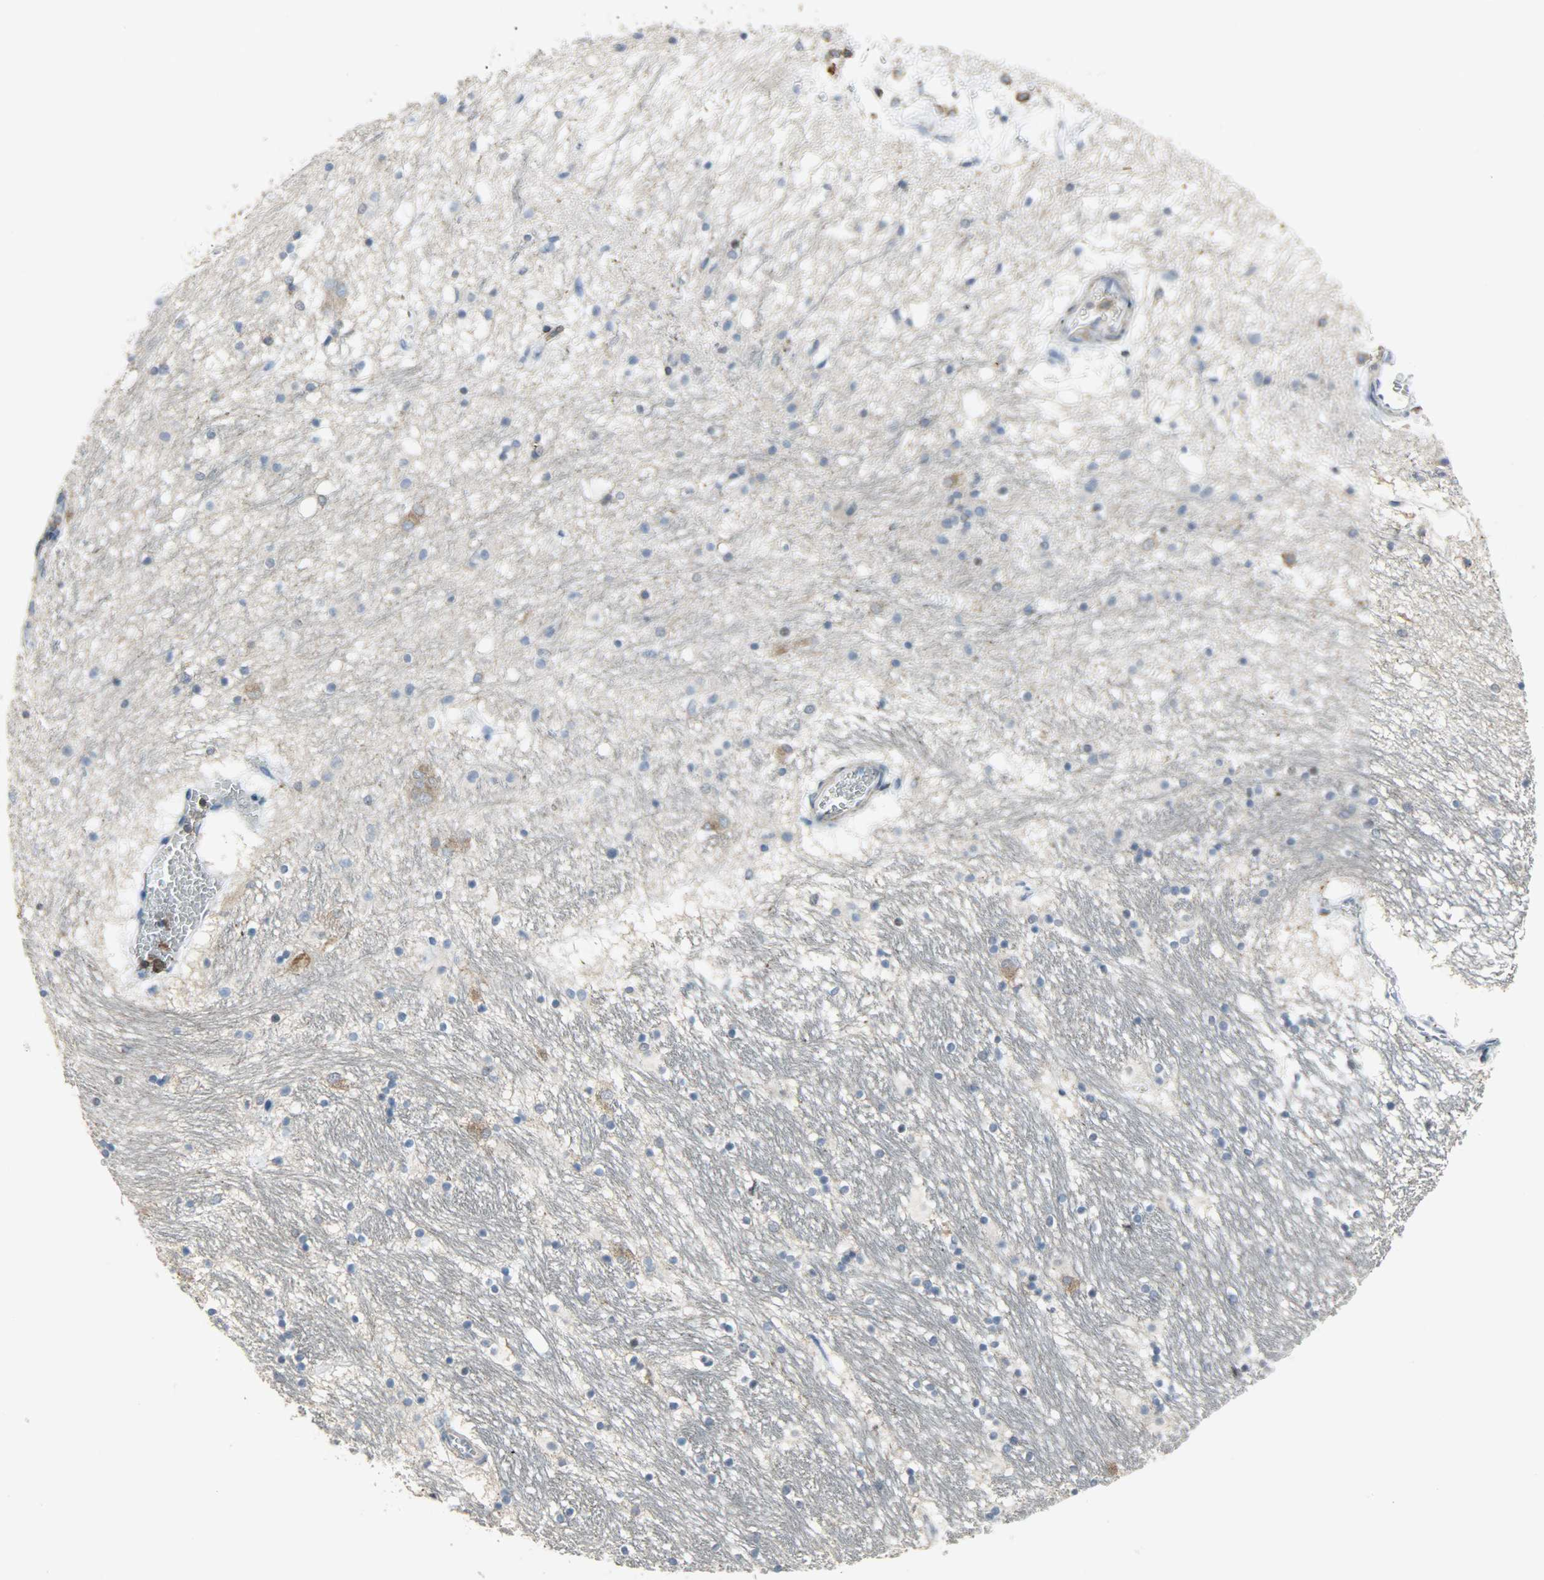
{"staining": {"intensity": "weak", "quantity": ">75%", "location": "cytoplasmic/membranous"}, "tissue": "hippocampus", "cell_type": "Glial cells", "image_type": "normal", "snomed": [{"axis": "morphology", "description": "Normal tissue, NOS"}, {"axis": "topography", "description": "Hippocampus"}], "caption": "Brown immunohistochemical staining in unremarkable human hippocampus reveals weak cytoplasmic/membranous expression in approximately >75% of glial cells. The staining was performed using DAB (3,3'-diaminobenzidine), with brown indicating positive protein expression. Nuclei are stained blue with hematoxylin.", "gene": "DNAJA4", "patient": {"sex": "male", "age": 45}}